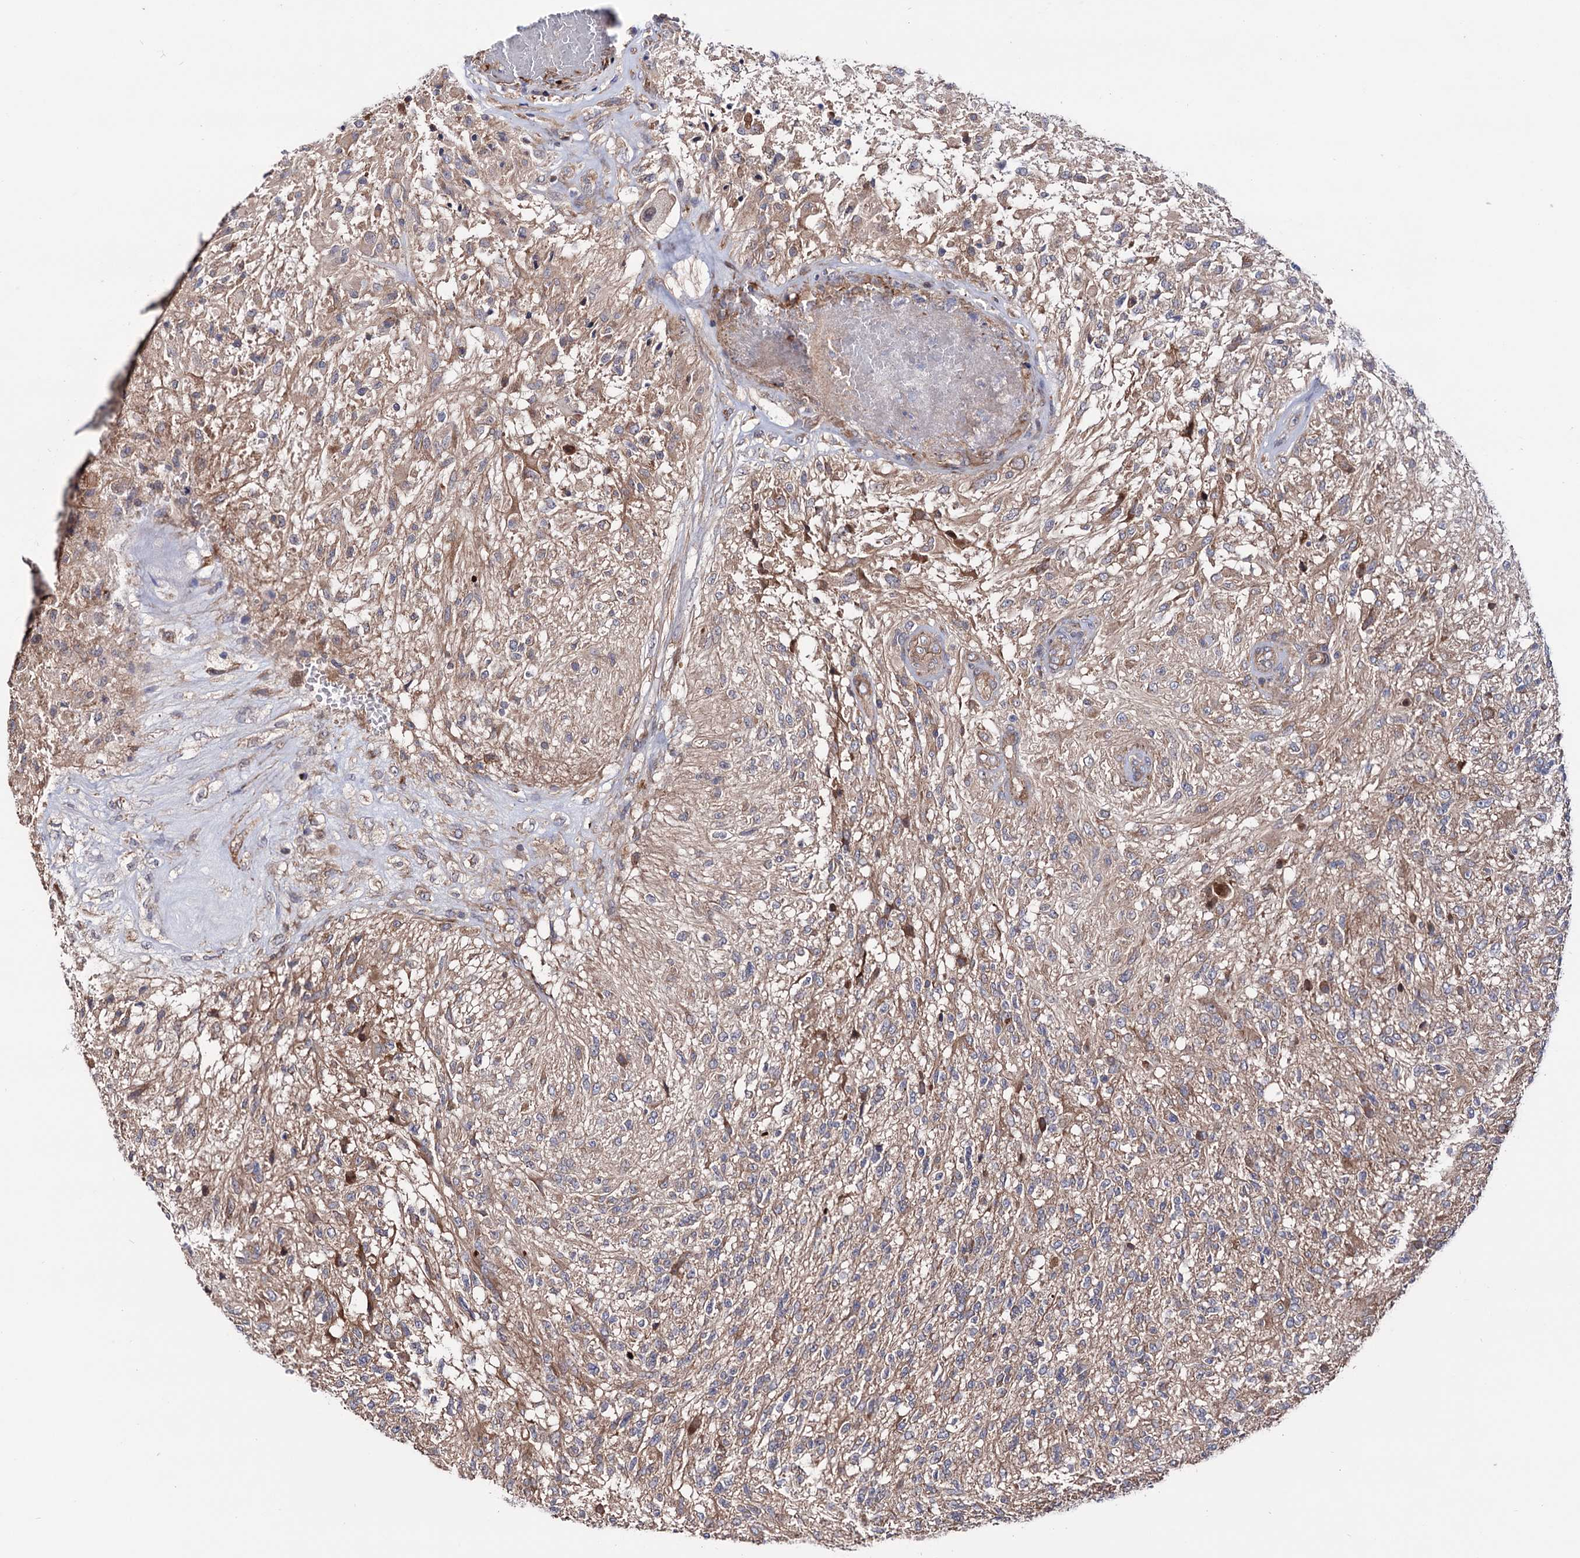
{"staining": {"intensity": "weak", "quantity": "<25%", "location": "cytoplasmic/membranous"}, "tissue": "glioma", "cell_type": "Tumor cells", "image_type": "cancer", "snomed": [{"axis": "morphology", "description": "Glioma, malignant, High grade"}, {"axis": "topography", "description": "Brain"}], "caption": "Photomicrograph shows no protein staining in tumor cells of malignant glioma (high-grade) tissue.", "gene": "FERMT2", "patient": {"sex": "male", "age": 56}}